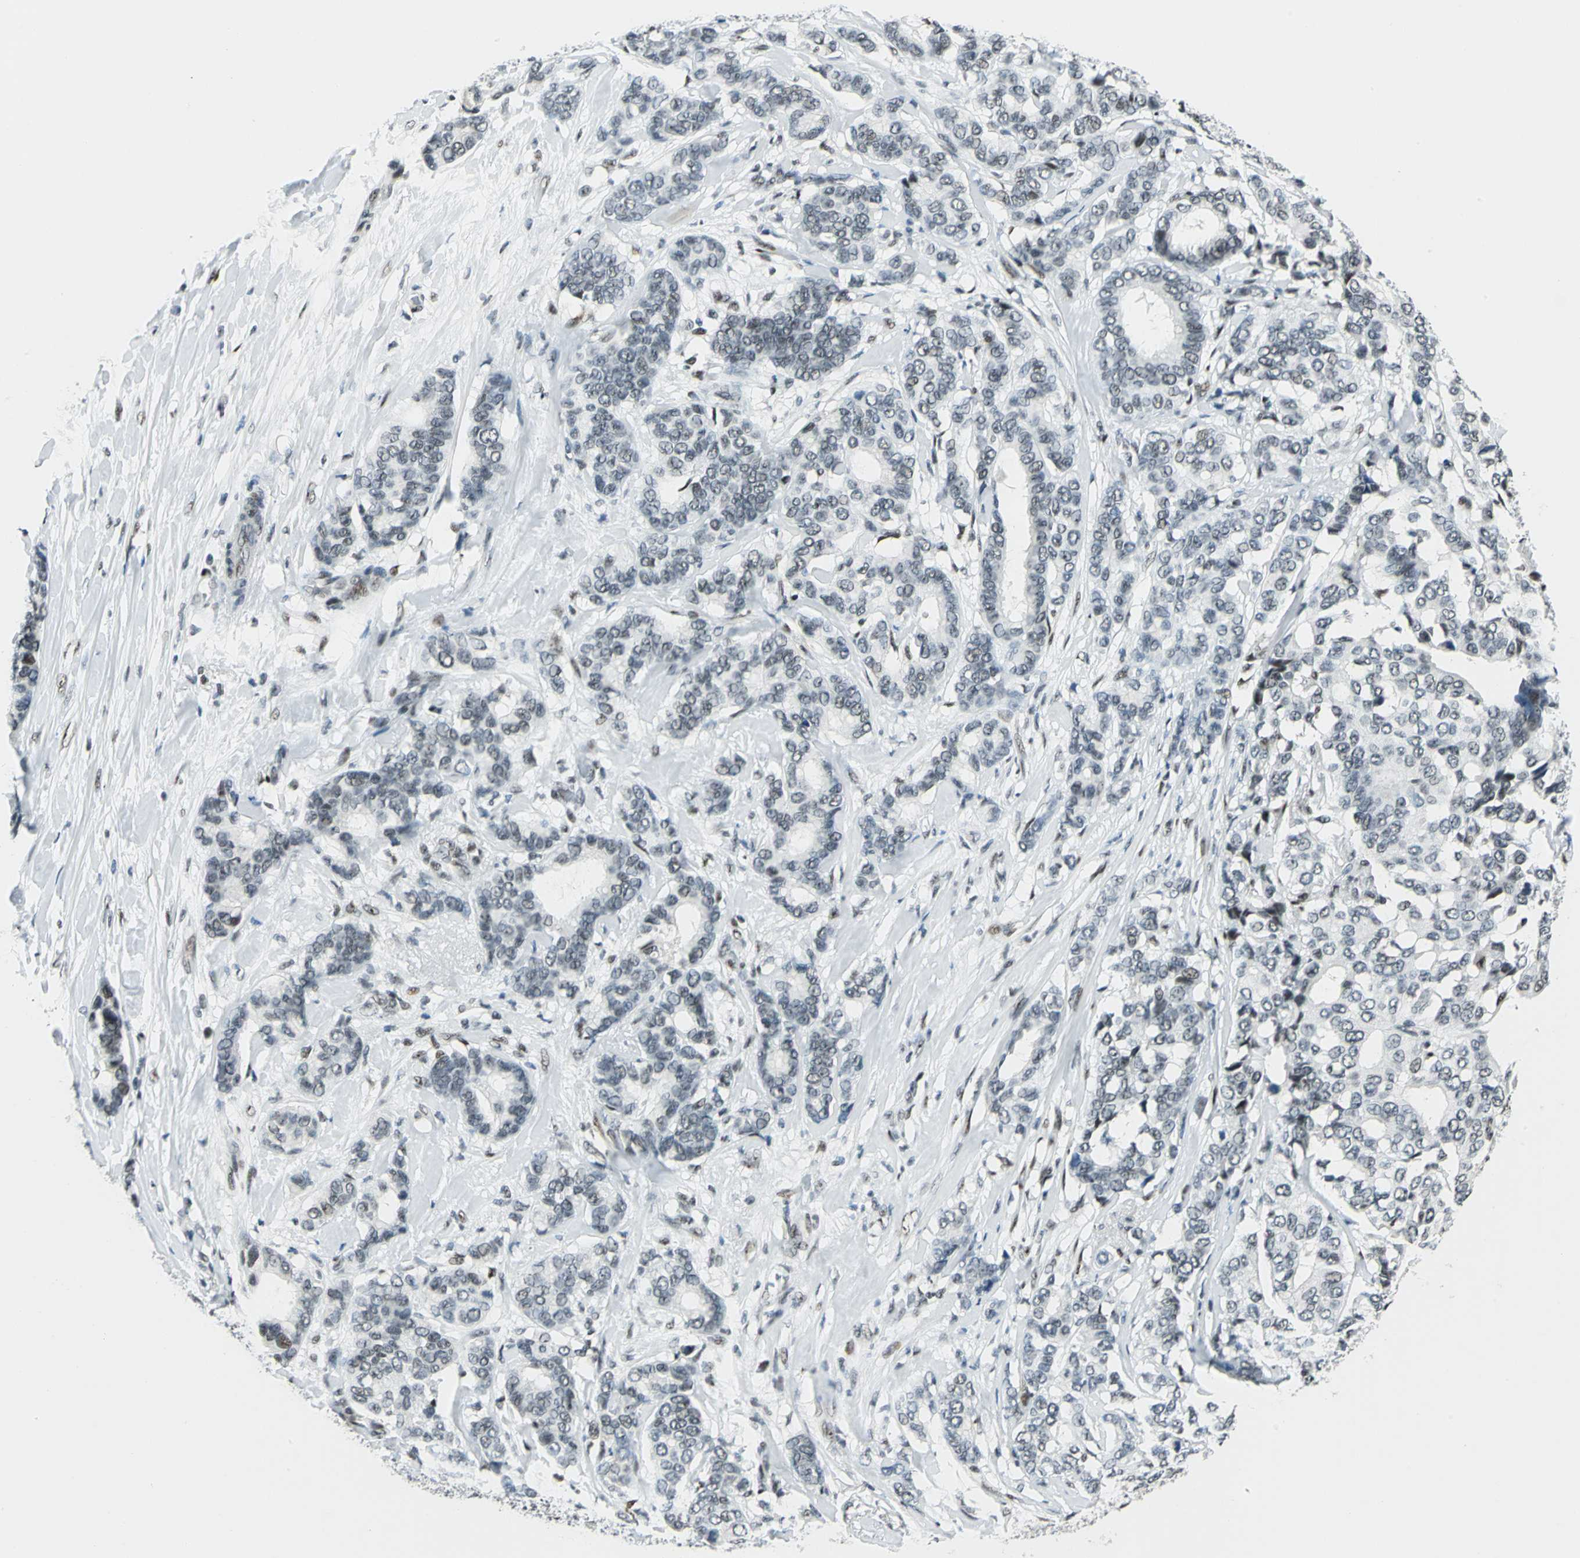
{"staining": {"intensity": "negative", "quantity": "none", "location": "none"}, "tissue": "breast cancer", "cell_type": "Tumor cells", "image_type": "cancer", "snomed": [{"axis": "morphology", "description": "Duct carcinoma"}, {"axis": "topography", "description": "Breast"}], "caption": "Infiltrating ductal carcinoma (breast) was stained to show a protein in brown. There is no significant positivity in tumor cells.", "gene": "KAT6B", "patient": {"sex": "female", "age": 87}}